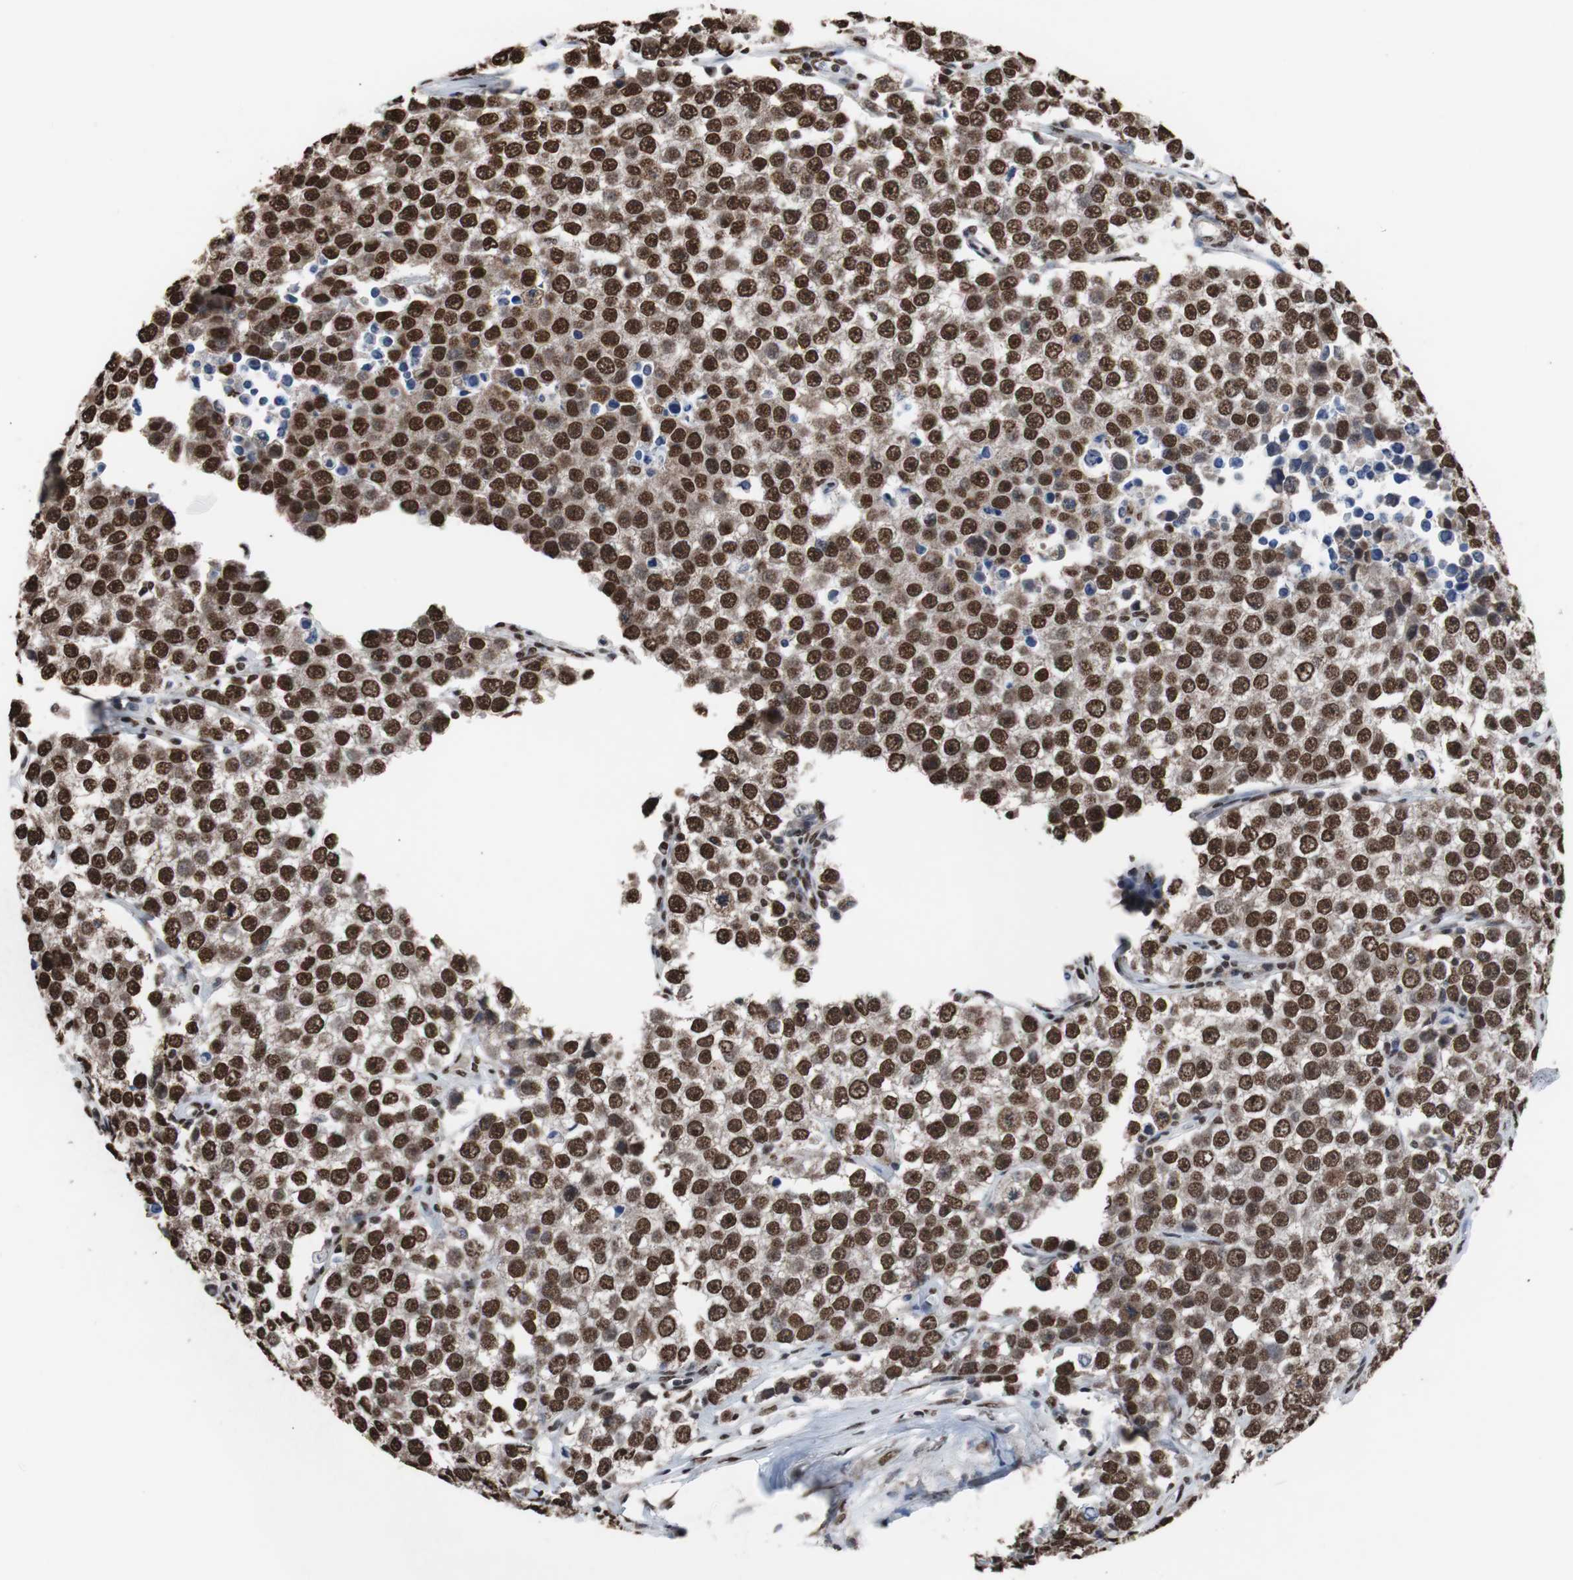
{"staining": {"intensity": "strong", "quantity": ">75%", "location": "nuclear"}, "tissue": "testis cancer", "cell_type": "Tumor cells", "image_type": "cancer", "snomed": [{"axis": "morphology", "description": "Seminoma, NOS"}, {"axis": "morphology", "description": "Carcinoma, Embryonal, NOS"}, {"axis": "topography", "description": "Testis"}], "caption": "High-power microscopy captured an immunohistochemistry photomicrograph of embryonal carcinoma (testis), revealing strong nuclear positivity in about >75% of tumor cells. (DAB = brown stain, brightfield microscopy at high magnification).", "gene": "MED27", "patient": {"sex": "male", "age": 52}}